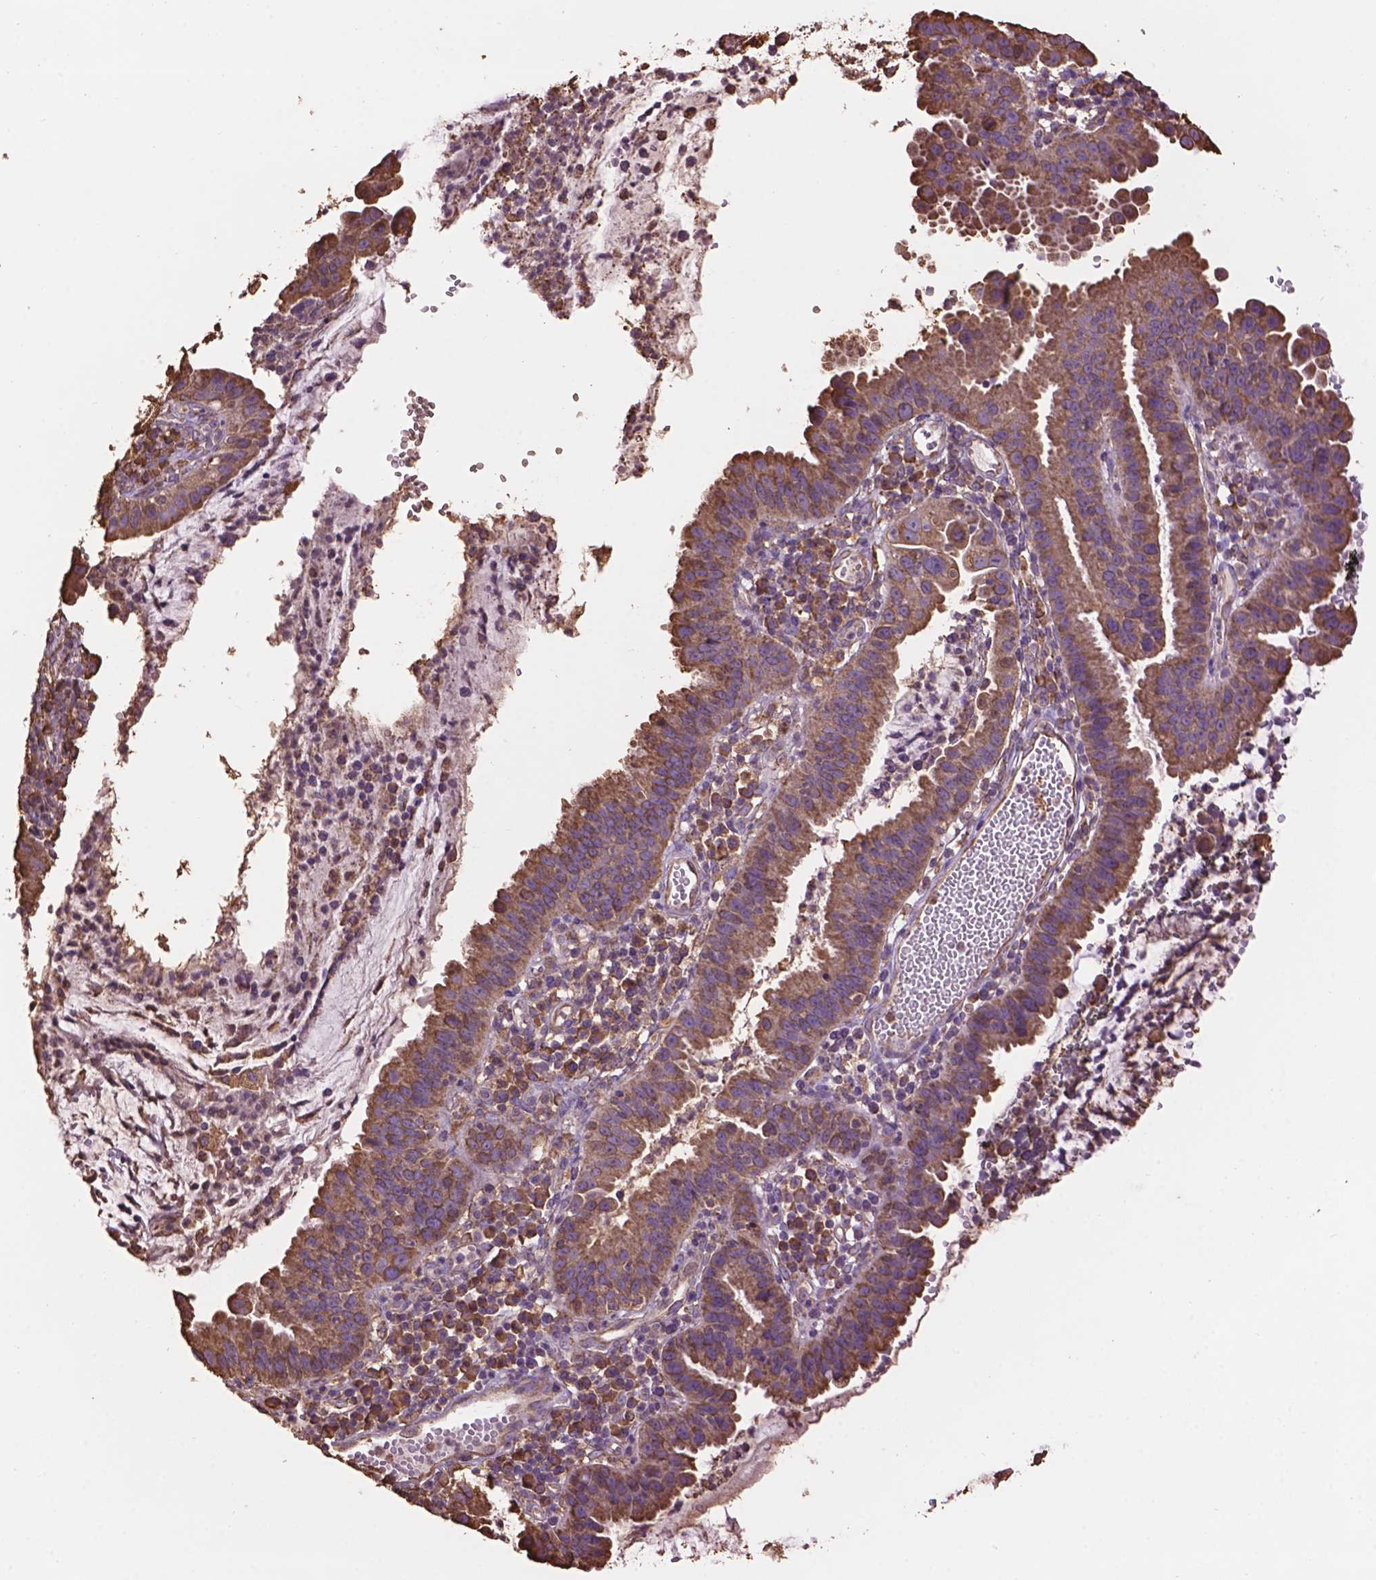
{"staining": {"intensity": "moderate", "quantity": ">75%", "location": "cytoplasmic/membranous"}, "tissue": "cervical cancer", "cell_type": "Tumor cells", "image_type": "cancer", "snomed": [{"axis": "morphology", "description": "Adenocarcinoma, NOS"}, {"axis": "topography", "description": "Cervix"}], "caption": "High-magnification brightfield microscopy of cervical cancer (adenocarcinoma) stained with DAB (3,3'-diaminobenzidine) (brown) and counterstained with hematoxylin (blue). tumor cells exhibit moderate cytoplasmic/membranous expression is appreciated in about>75% of cells.", "gene": "PPP2R5E", "patient": {"sex": "female", "age": 34}}